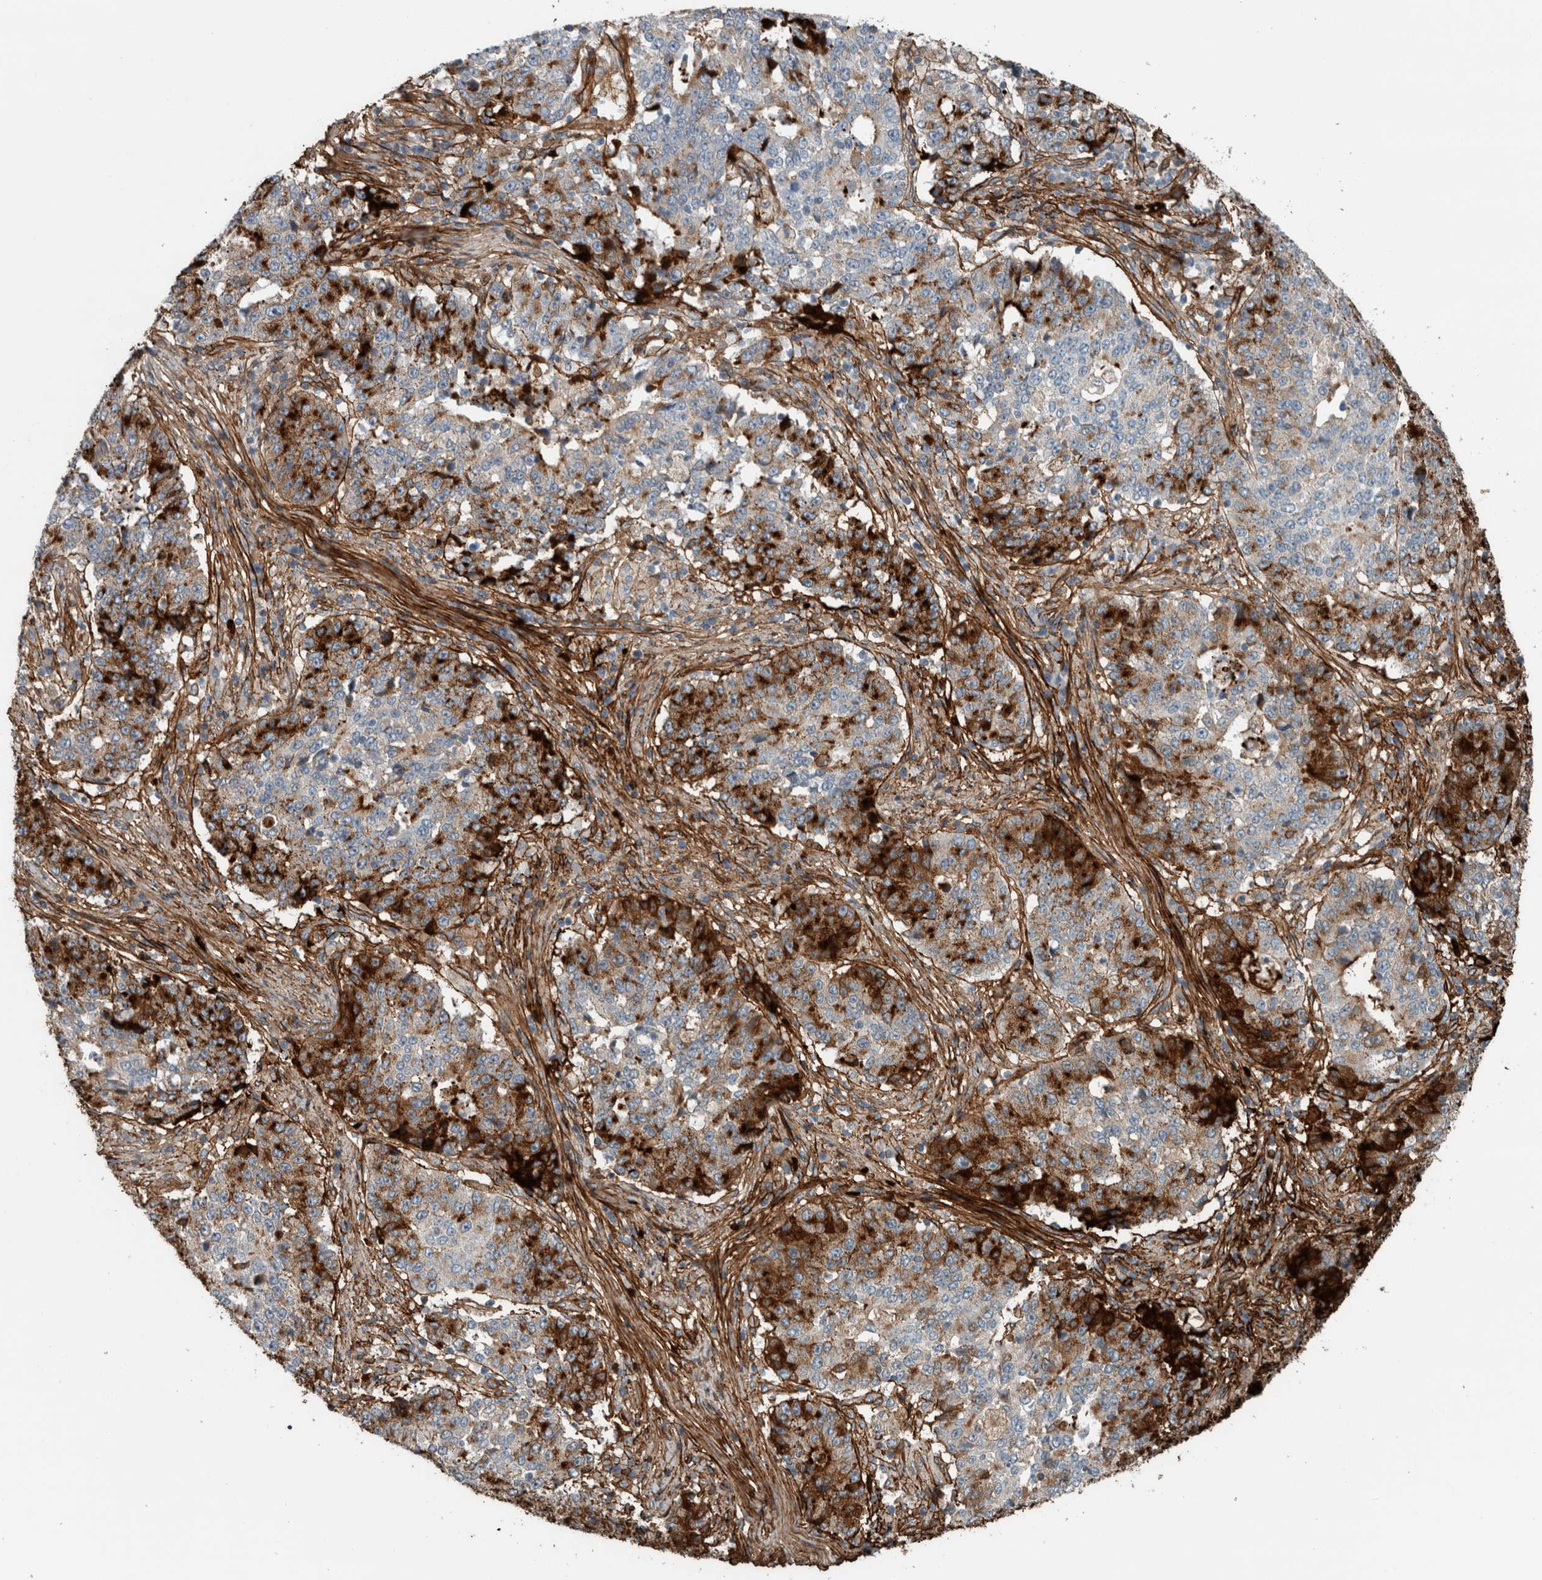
{"staining": {"intensity": "moderate", "quantity": "<25%", "location": "cytoplasmic/membranous"}, "tissue": "stomach cancer", "cell_type": "Tumor cells", "image_type": "cancer", "snomed": [{"axis": "morphology", "description": "Adenocarcinoma, NOS"}, {"axis": "topography", "description": "Stomach"}], "caption": "Immunohistochemistry (IHC) image of human stomach adenocarcinoma stained for a protein (brown), which displays low levels of moderate cytoplasmic/membranous positivity in about <25% of tumor cells.", "gene": "FN1", "patient": {"sex": "male", "age": 59}}